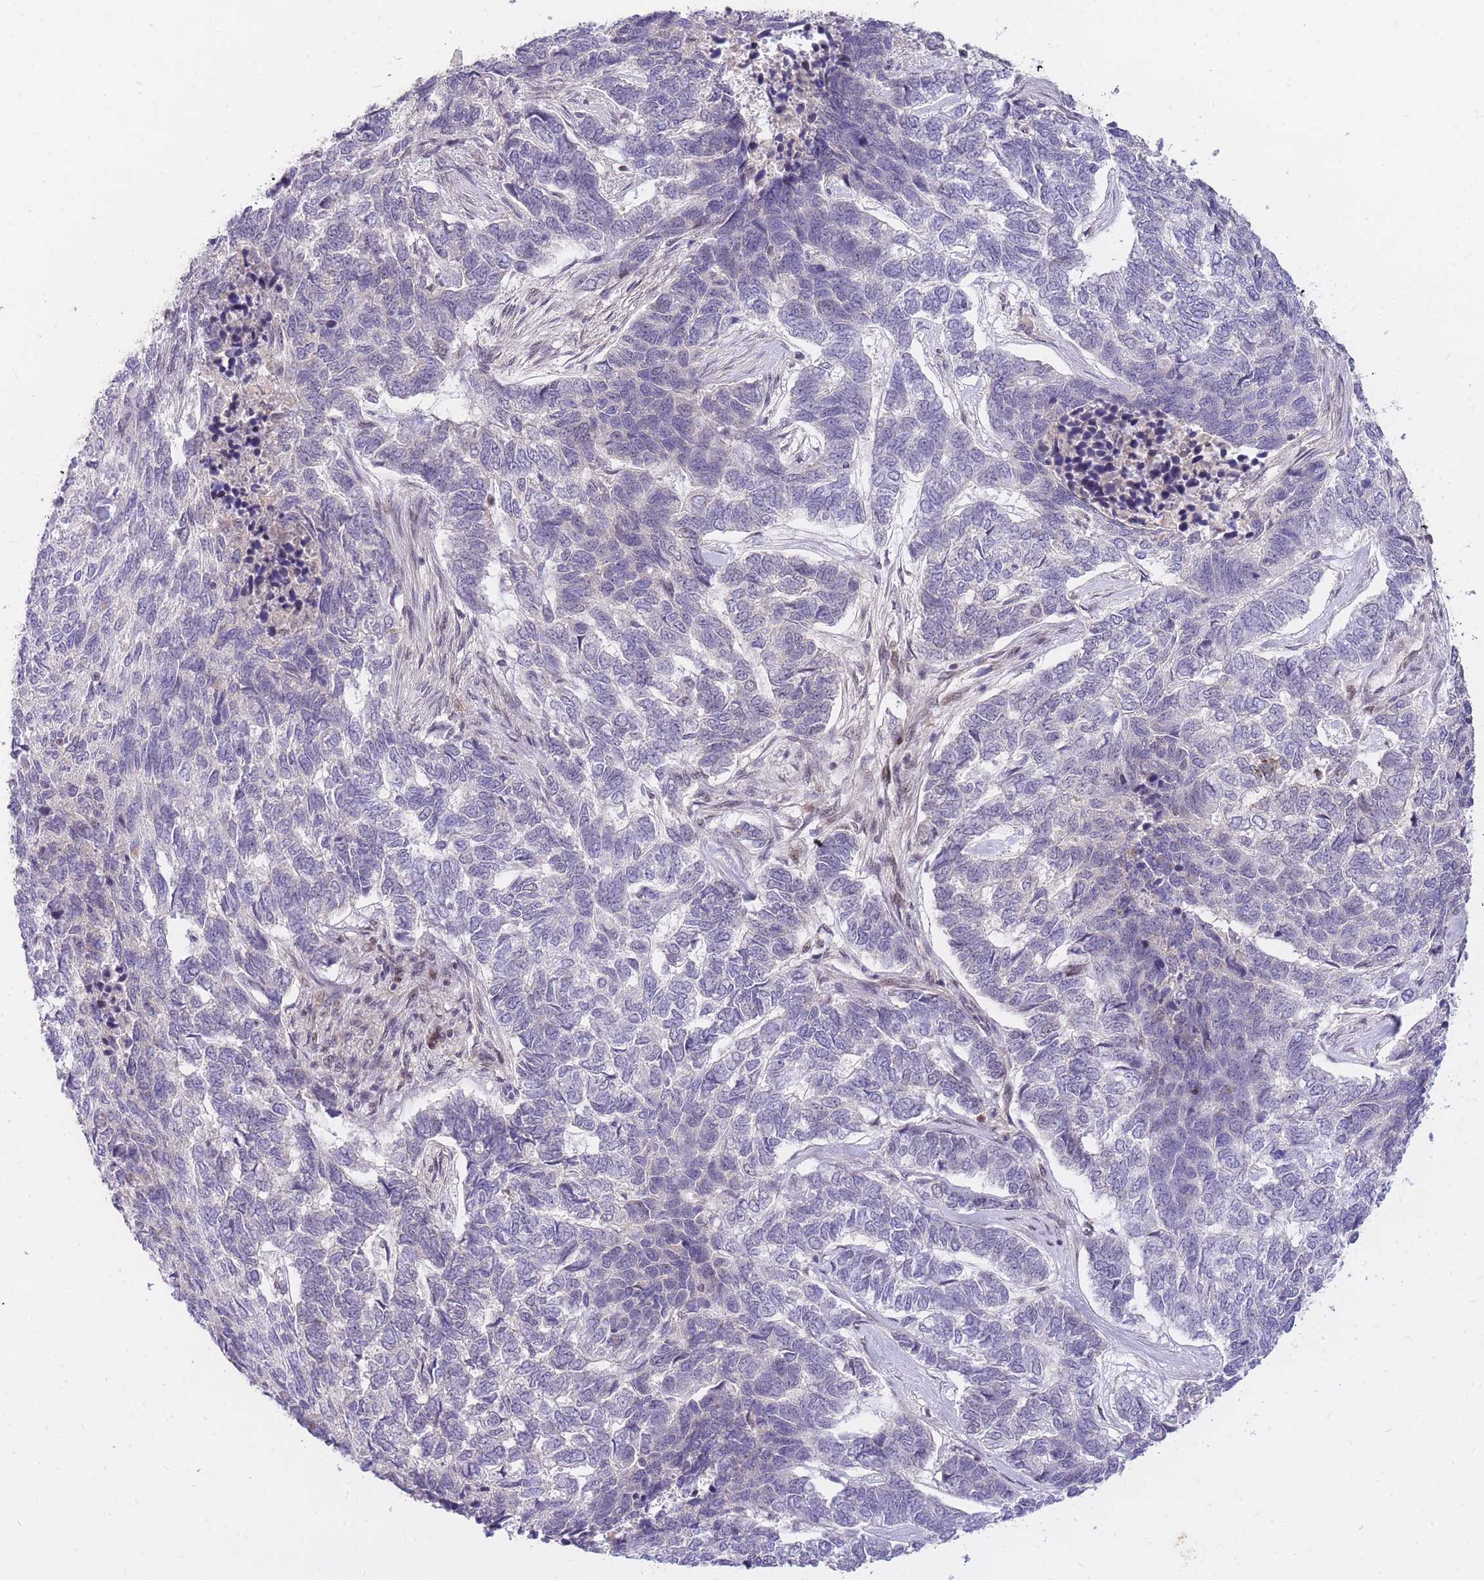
{"staining": {"intensity": "negative", "quantity": "none", "location": "none"}, "tissue": "skin cancer", "cell_type": "Tumor cells", "image_type": "cancer", "snomed": [{"axis": "morphology", "description": "Basal cell carcinoma"}, {"axis": "topography", "description": "Skin"}], "caption": "An immunohistochemistry (IHC) micrograph of basal cell carcinoma (skin) is shown. There is no staining in tumor cells of basal cell carcinoma (skin). The staining is performed using DAB brown chromogen with nuclei counter-stained in using hematoxylin.", "gene": "TLE2", "patient": {"sex": "female", "age": 65}}